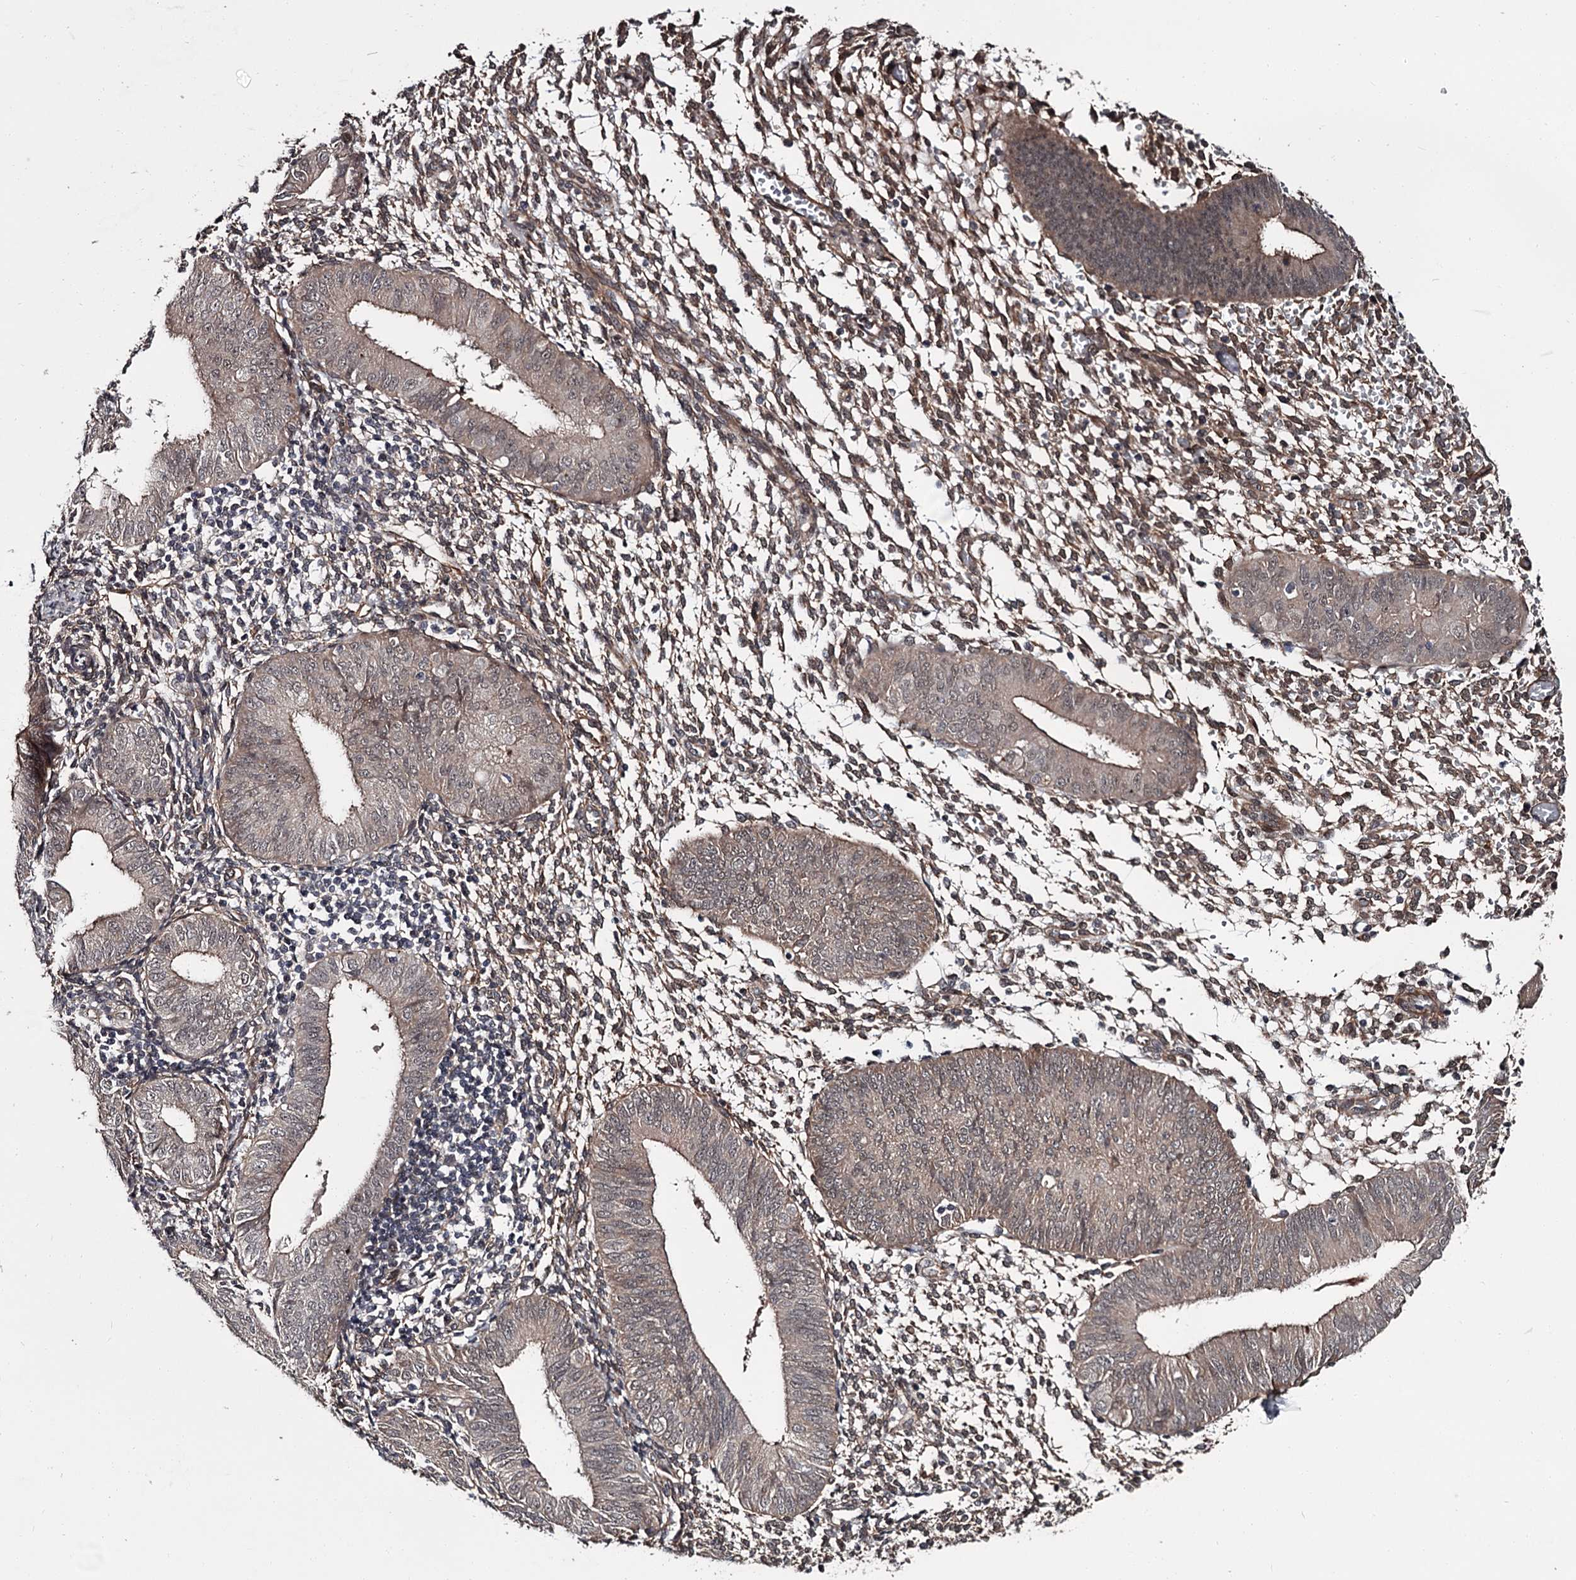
{"staining": {"intensity": "weak", "quantity": "25%-75%", "location": "cytoplasmic/membranous"}, "tissue": "endometrium", "cell_type": "Cells in endometrial stroma", "image_type": "normal", "snomed": [{"axis": "morphology", "description": "Normal tissue, NOS"}, {"axis": "topography", "description": "Uterus"}, {"axis": "topography", "description": "Endometrium"}], "caption": "Endometrium stained for a protein demonstrates weak cytoplasmic/membranous positivity in cells in endometrial stroma. The staining was performed using DAB to visualize the protein expression in brown, while the nuclei were stained in blue with hematoxylin (Magnification: 20x).", "gene": "CDC42EP2", "patient": {"sex": "female", "age": 48}}